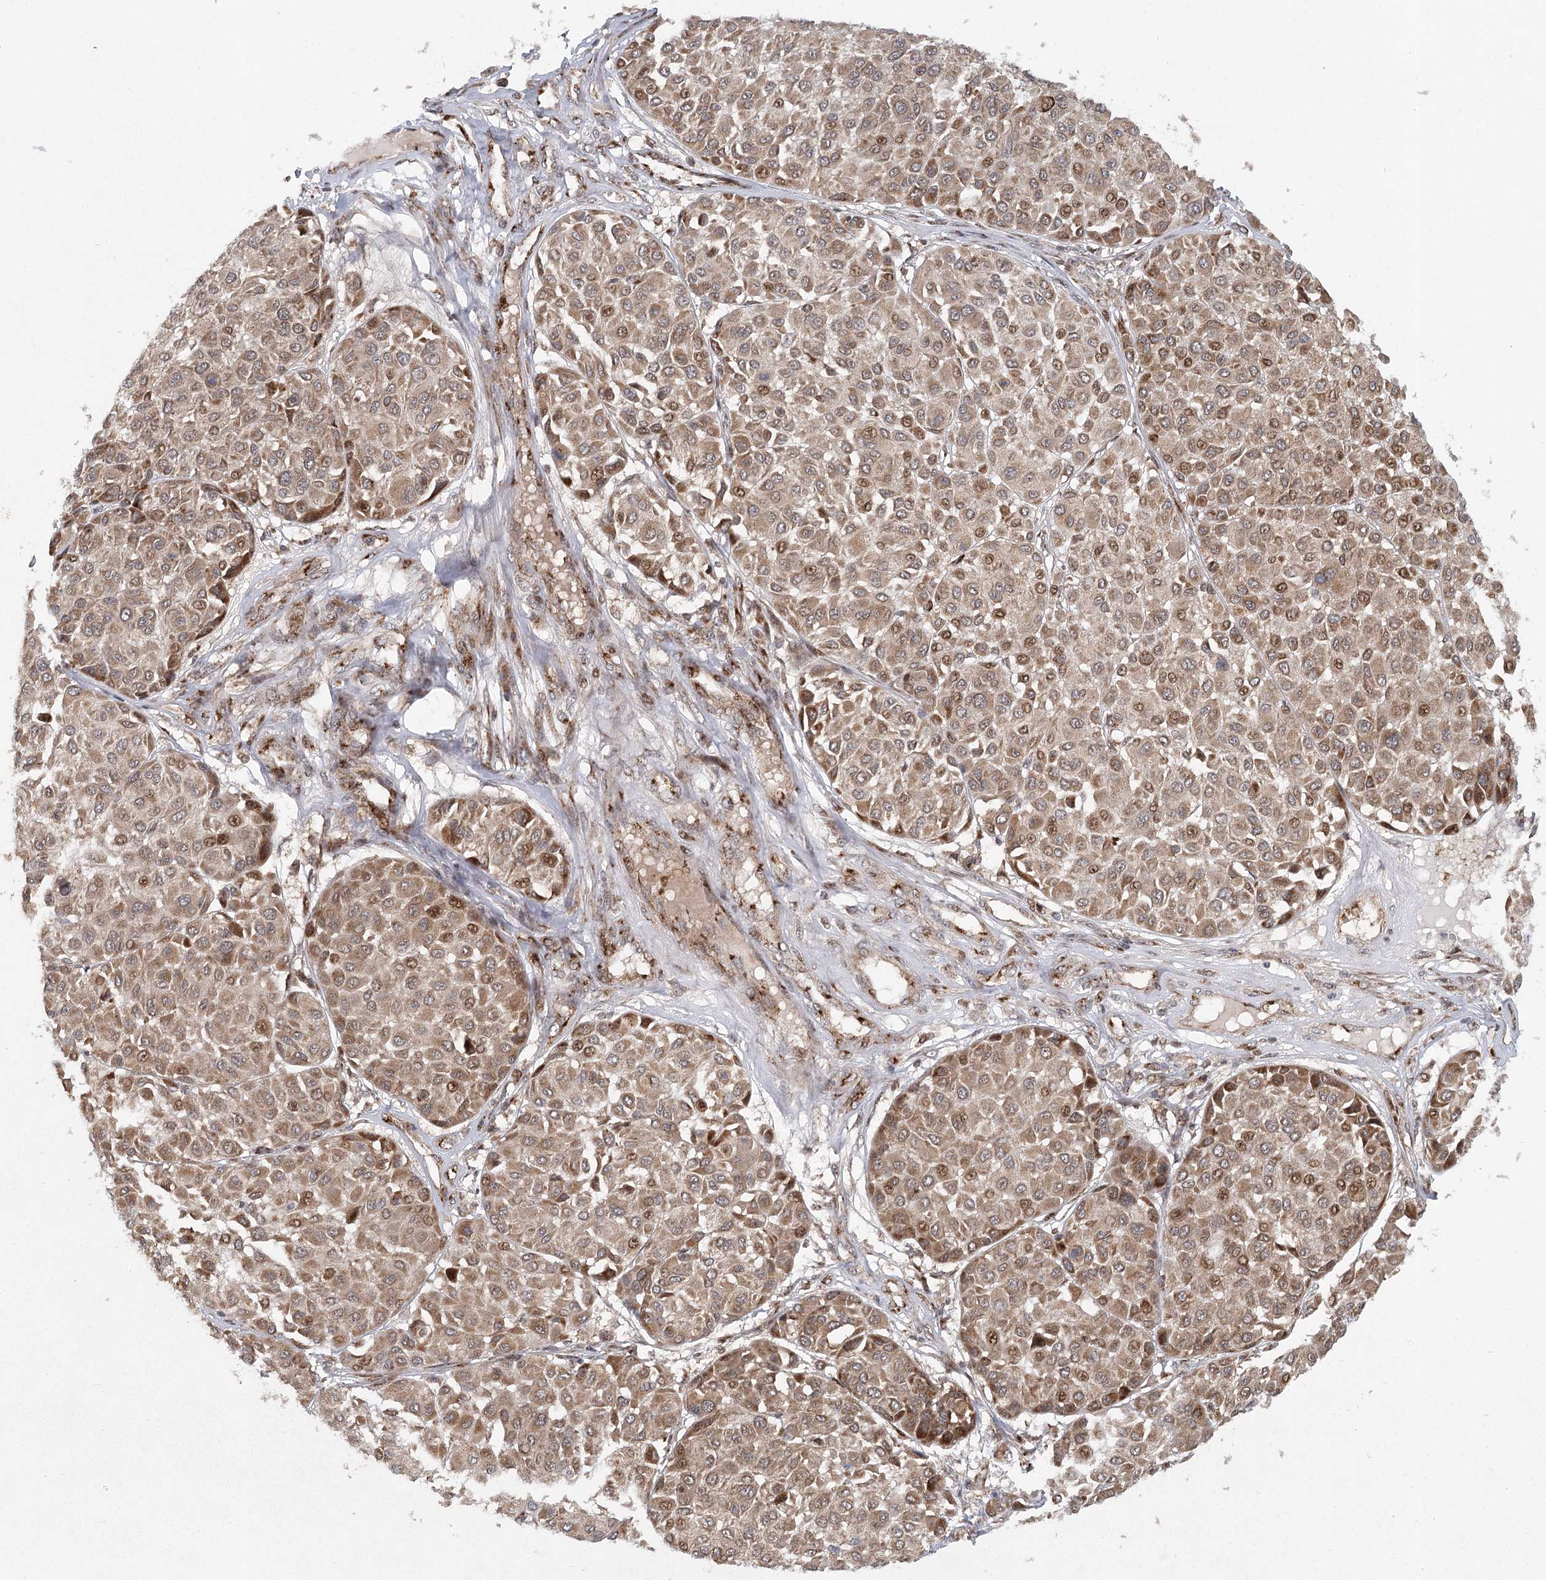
{"staining": {"intensity": "moderate", "quantity": ">75%", "location": "cytoplasmic/membranous,nuclear"}, "tissue": "melanoma", "cell_type": "Tumor cells", "image_type": "cancer", "snomed": [{"axis": "morphology", "description": "Malignant melanoma, Metastatic site"}, {"axis": "topography", "description": "Soft tissue"}], "caption": "Tumor cells demonstrate medium levels of moderate cytoplasmic/membranous and nuclear expression in about >75% of cells in melanoma. The staining is performed using DAB brown chromogen to label protein expression. The nuclei are counter-stained blue using hematoxylin.", "gene": "IFT46", "patient": {"sex": "male", "age": 41}}